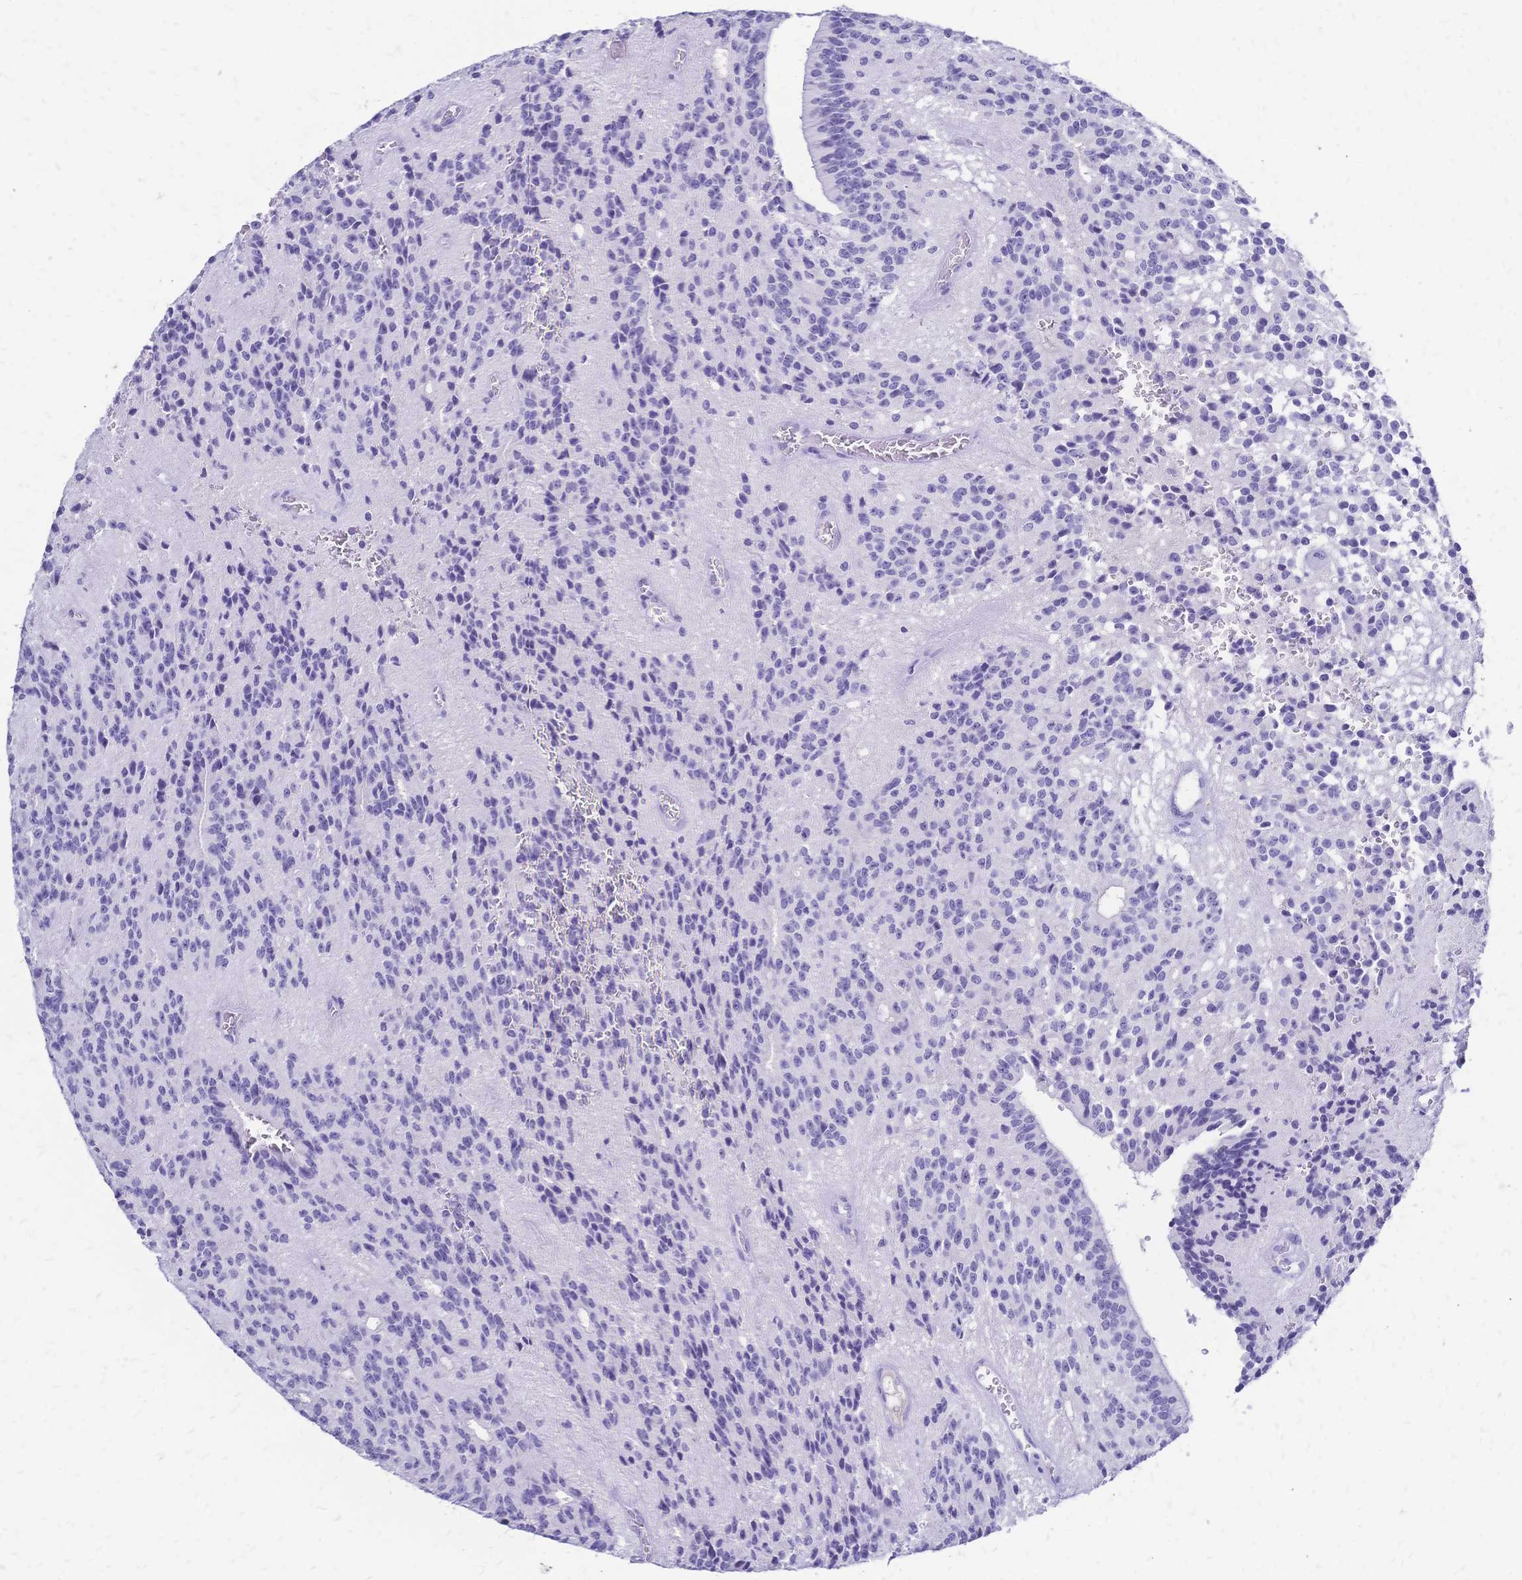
{"staining": {"intensity": "negative", "quantity": "none", "location": "none"}, "tissue": "glioma", "cell_type": "Tumor cells", "image_type": "cancer", "snomed": [{"axis": "morphology", "description": "Glioma, malignant, Low grade"}, {"axis": "topography", "description": "Brain"}], "caption": "This is an immunohistochemistry image of low-grade glioma (malignant). There is no positivity in tumor cells.", "gene": "FA2H", "patient": {"sex": "male", "age": 31}}